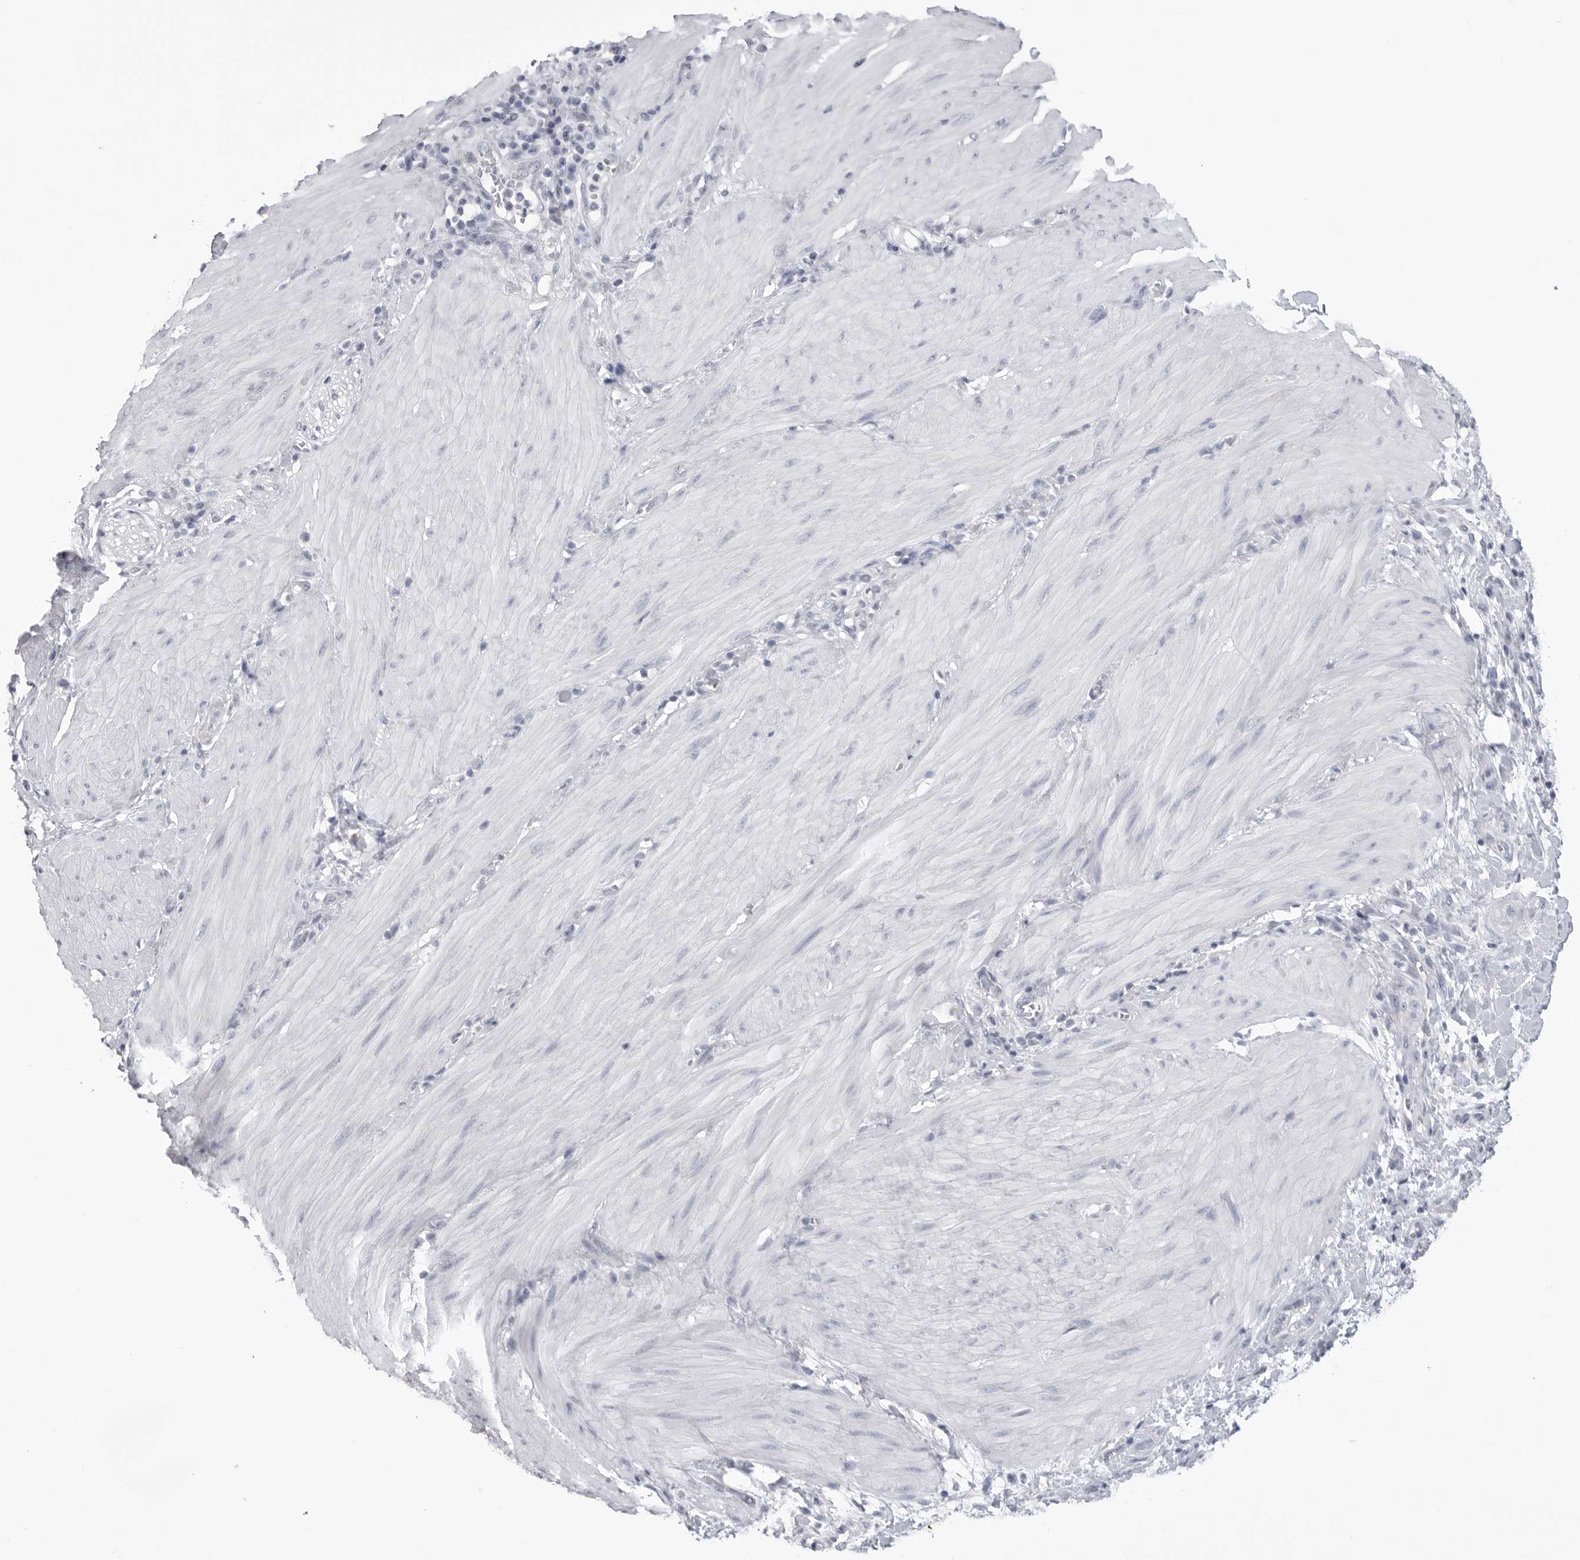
{"staining": {"intensity": "negative", "quantity": "none", "location": "none"}, "tissue": "stomach cancer", "cell_type": "Tumor cells", "image_type": "cancer", "snomed": [{"axis": "morphology", "description": "Adenocarcinoma, NOS"}, {"axis": "topography", "description": "Stomach"}, {"axis": "topography", "description": "Stomach, lower"}], "caption": "This is an immunohistochemistry image of stomach cancer (adenocarcinoma). There is no staining in tumor cells.", "gene": "FH", "patient": {"sex": "female", "age": 48}}